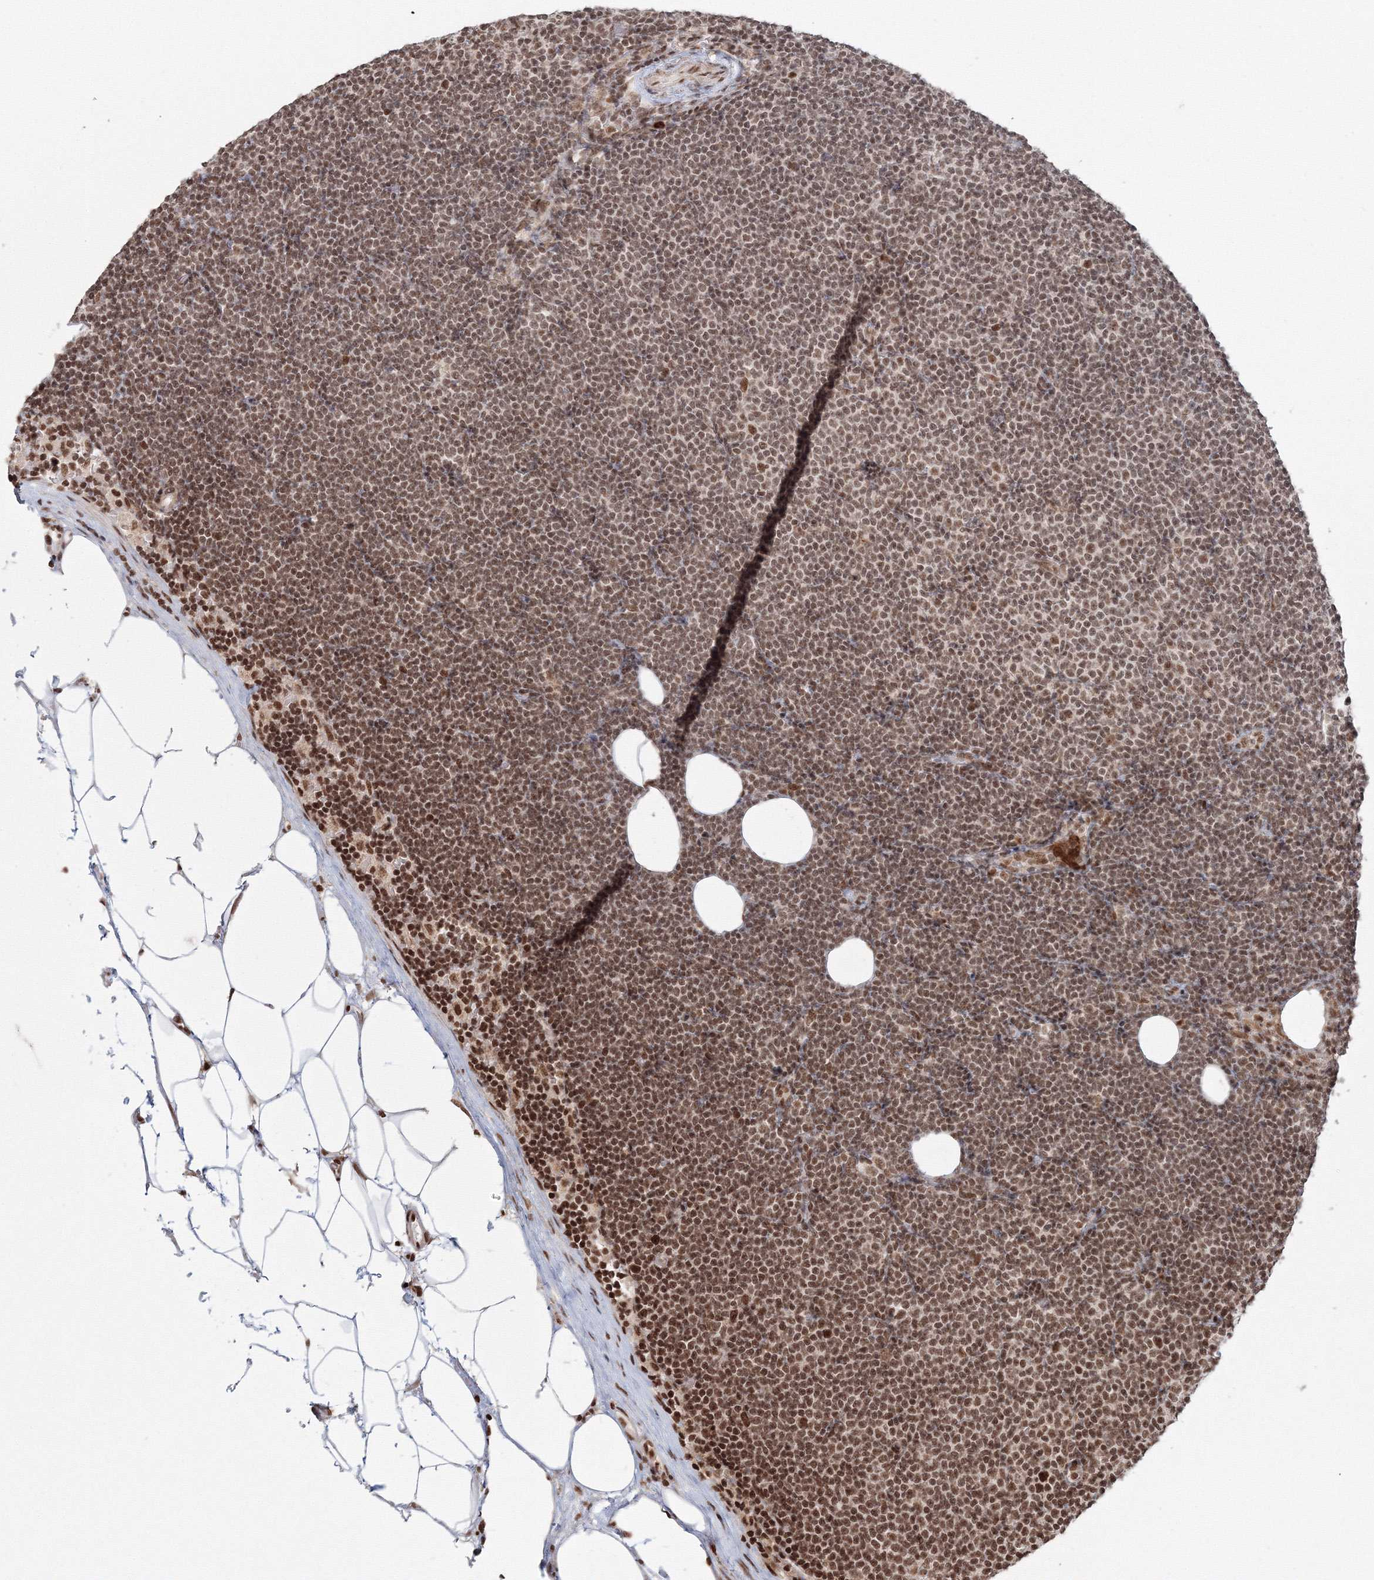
{"staining": {"intensity": "moderate", "quantity": ">75%", "location": "nuclear"}, "tissue": "lymphoma", "cell_type": "Tumor cells", "image_type": "cancer", "snomed": [{"axis": "morphology", "description": "Malignant lymphoma, non-Hodgkin's type, Low grade"}, {"axis": "topography", "description": "Lymph node"}], "caption": "High-power microscopy captured an immunohistochemistry (IHC) histopathology image of low-grade malignant lymphoma, non-Hodgkin's type, revealing moderate nuclear expression in about >75% of tumor cells.", "gene": "KIF20A", "patient": {"sex": "female", "age": 53}}